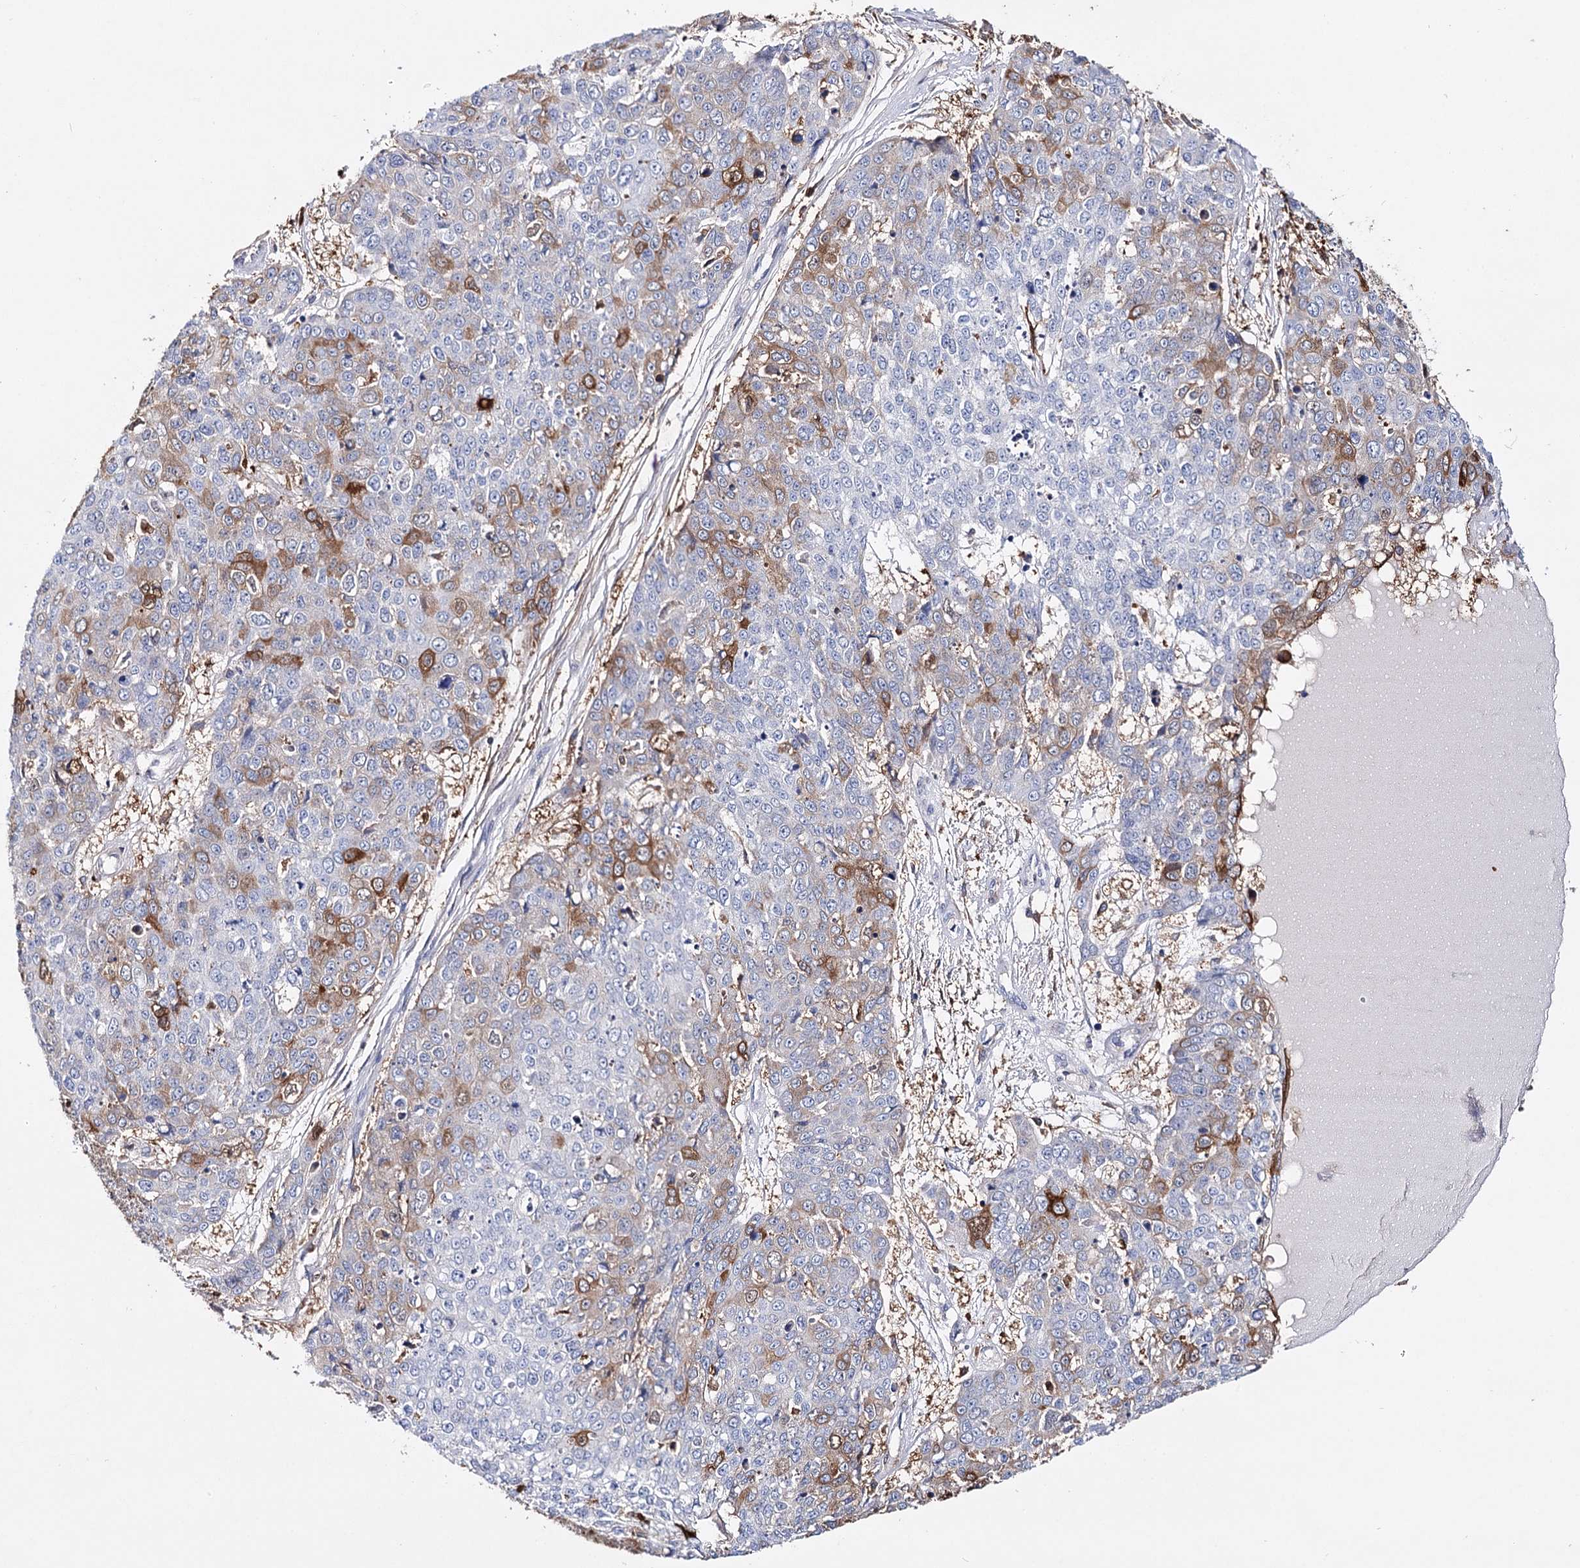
{"staining": {"intensity": "moderate", "quantity": "<25%", "location": "cytoplasmic/membranous"}, "tissue": "skin cancer", "cell_type": "Tumor cells", "image_type": "cancer", "snomed": [{"axis": "morphology", "description": "Squamous cell carcinoma, NOS"}, {"axis": "topography", "description": "Skin"}], "caption": "Squamous cell carcinoma (skin) stained for a protein (brown) demonstrates moderate cytoplasmic/membranous positive expression in approximately <25% of tumor cells.", "gene": "CFAP46", "patient": {"sex": "female", "age": 44}}